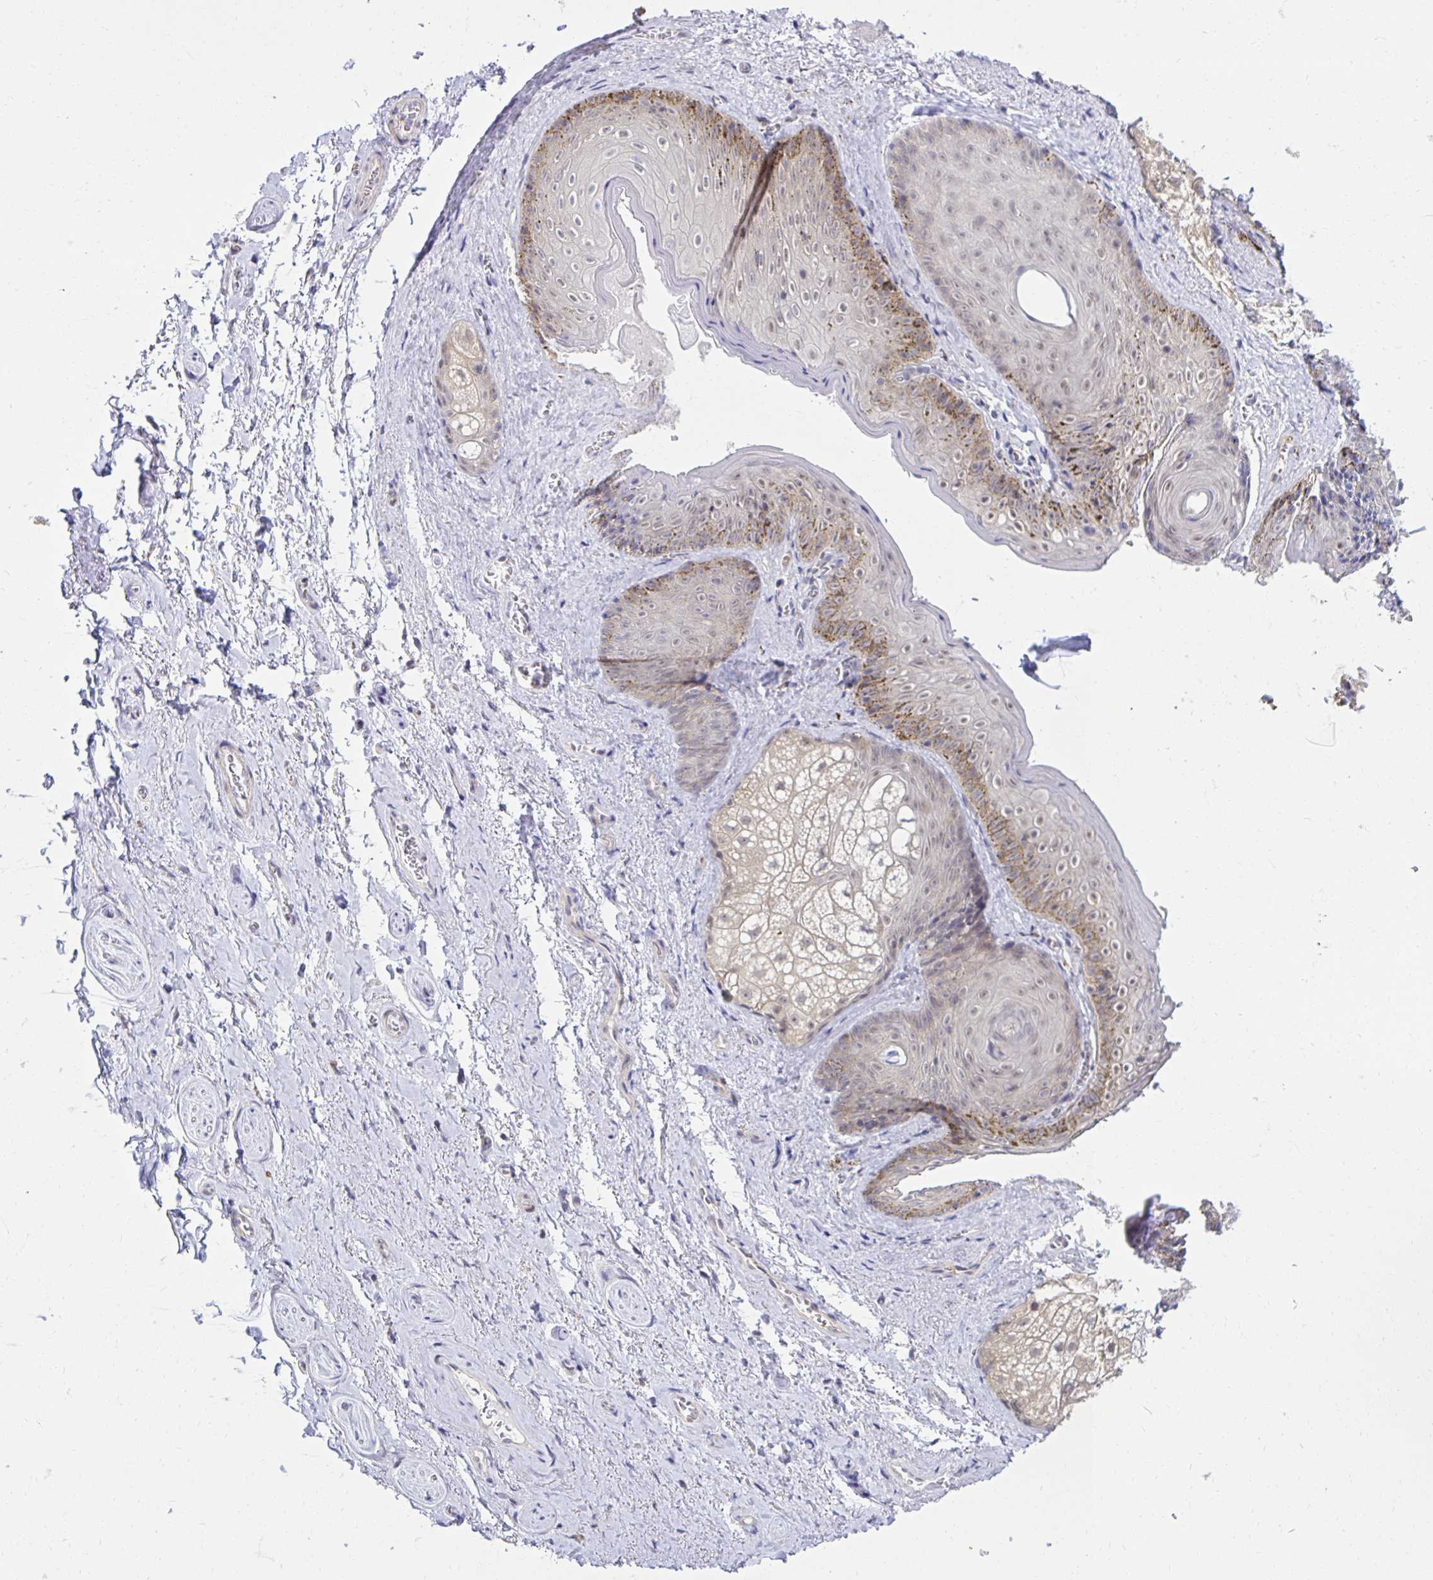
{"staining": {"intensity": "moderate", "quantity": "<25%", "location": "cytoplasmic/membranous"}, "tissue": "vagina", "cell_type": "Squamous epithelial cells", "image_type": "normal", "snomed": [{"axis": "morphology", "description": "Normal tissue, NOS"}, {"axis": "topography", "description": "Vulva"}, {"axis": "topography", "description": "Vagina"}, {"axis": "topography", "description": "Peripheral nerve tissue"}], "caption": "A brown stain labels moderate cytoplasmic/membranous positivity of a protein in squamous epithelial cells of benign vagina. Nuclei are stained in blue.", "gene": "MIEN1", "patient": {"sex": "female", "age": 66}}